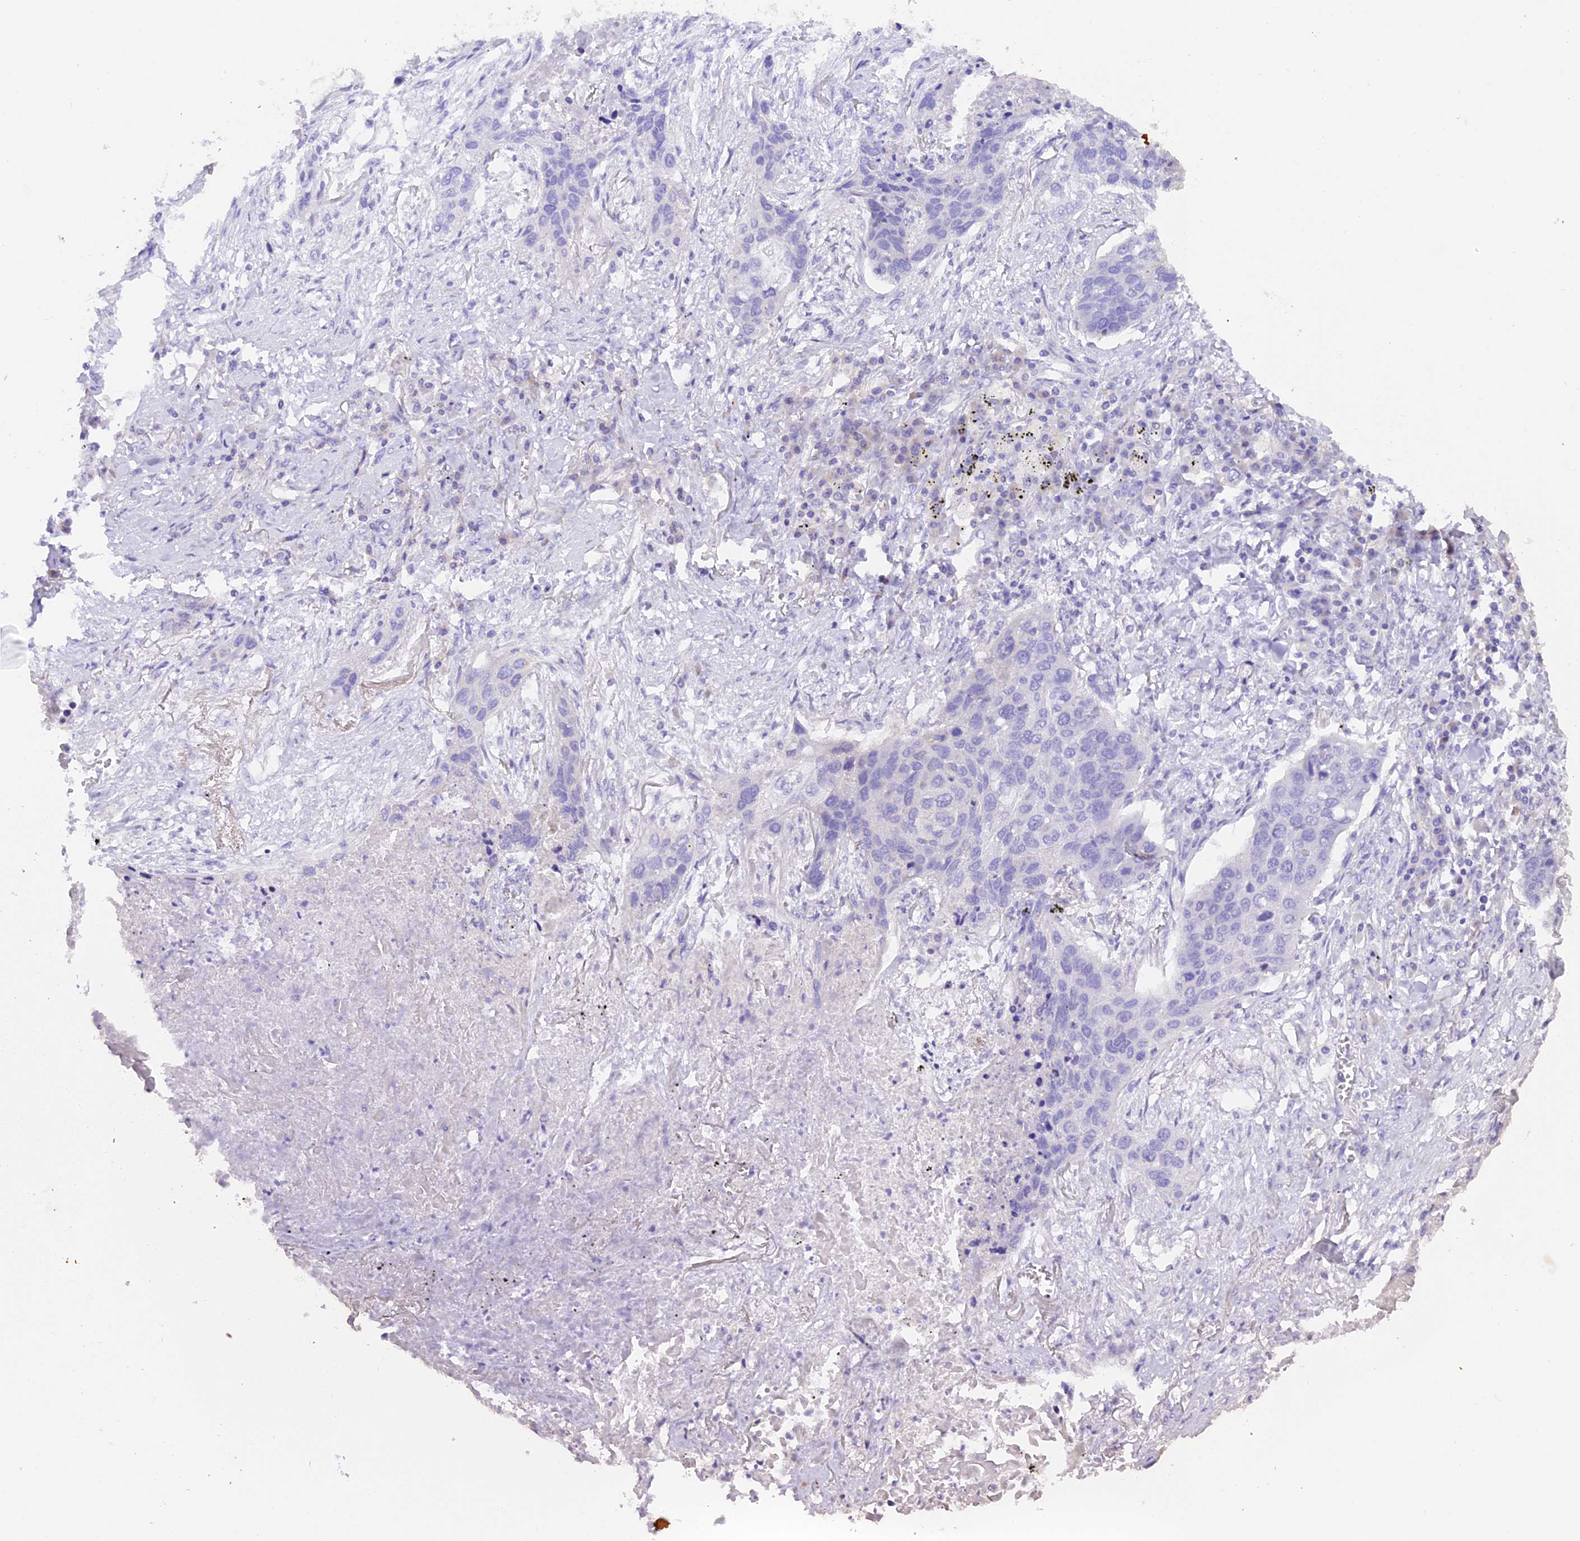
{"staining": {"intensity": "negative", "quantity": "none", "location": "none"}, "tissue": "lung cancer", "cell_type": "Tumor cells", "image_type": "cancer", "snomed": [{"axis": "morphology", "description": "Squamous cell carcinoma, NOS"}, {"axis": "topography", "description": "Lung"}], "caption": "Squamous cell carcinoma (lung) stained for a protein using immunohistochemistry demonstrates no staining tumor cells.", "gene": "FAM193A", "patient": {"sex": "female", "age": 63}}